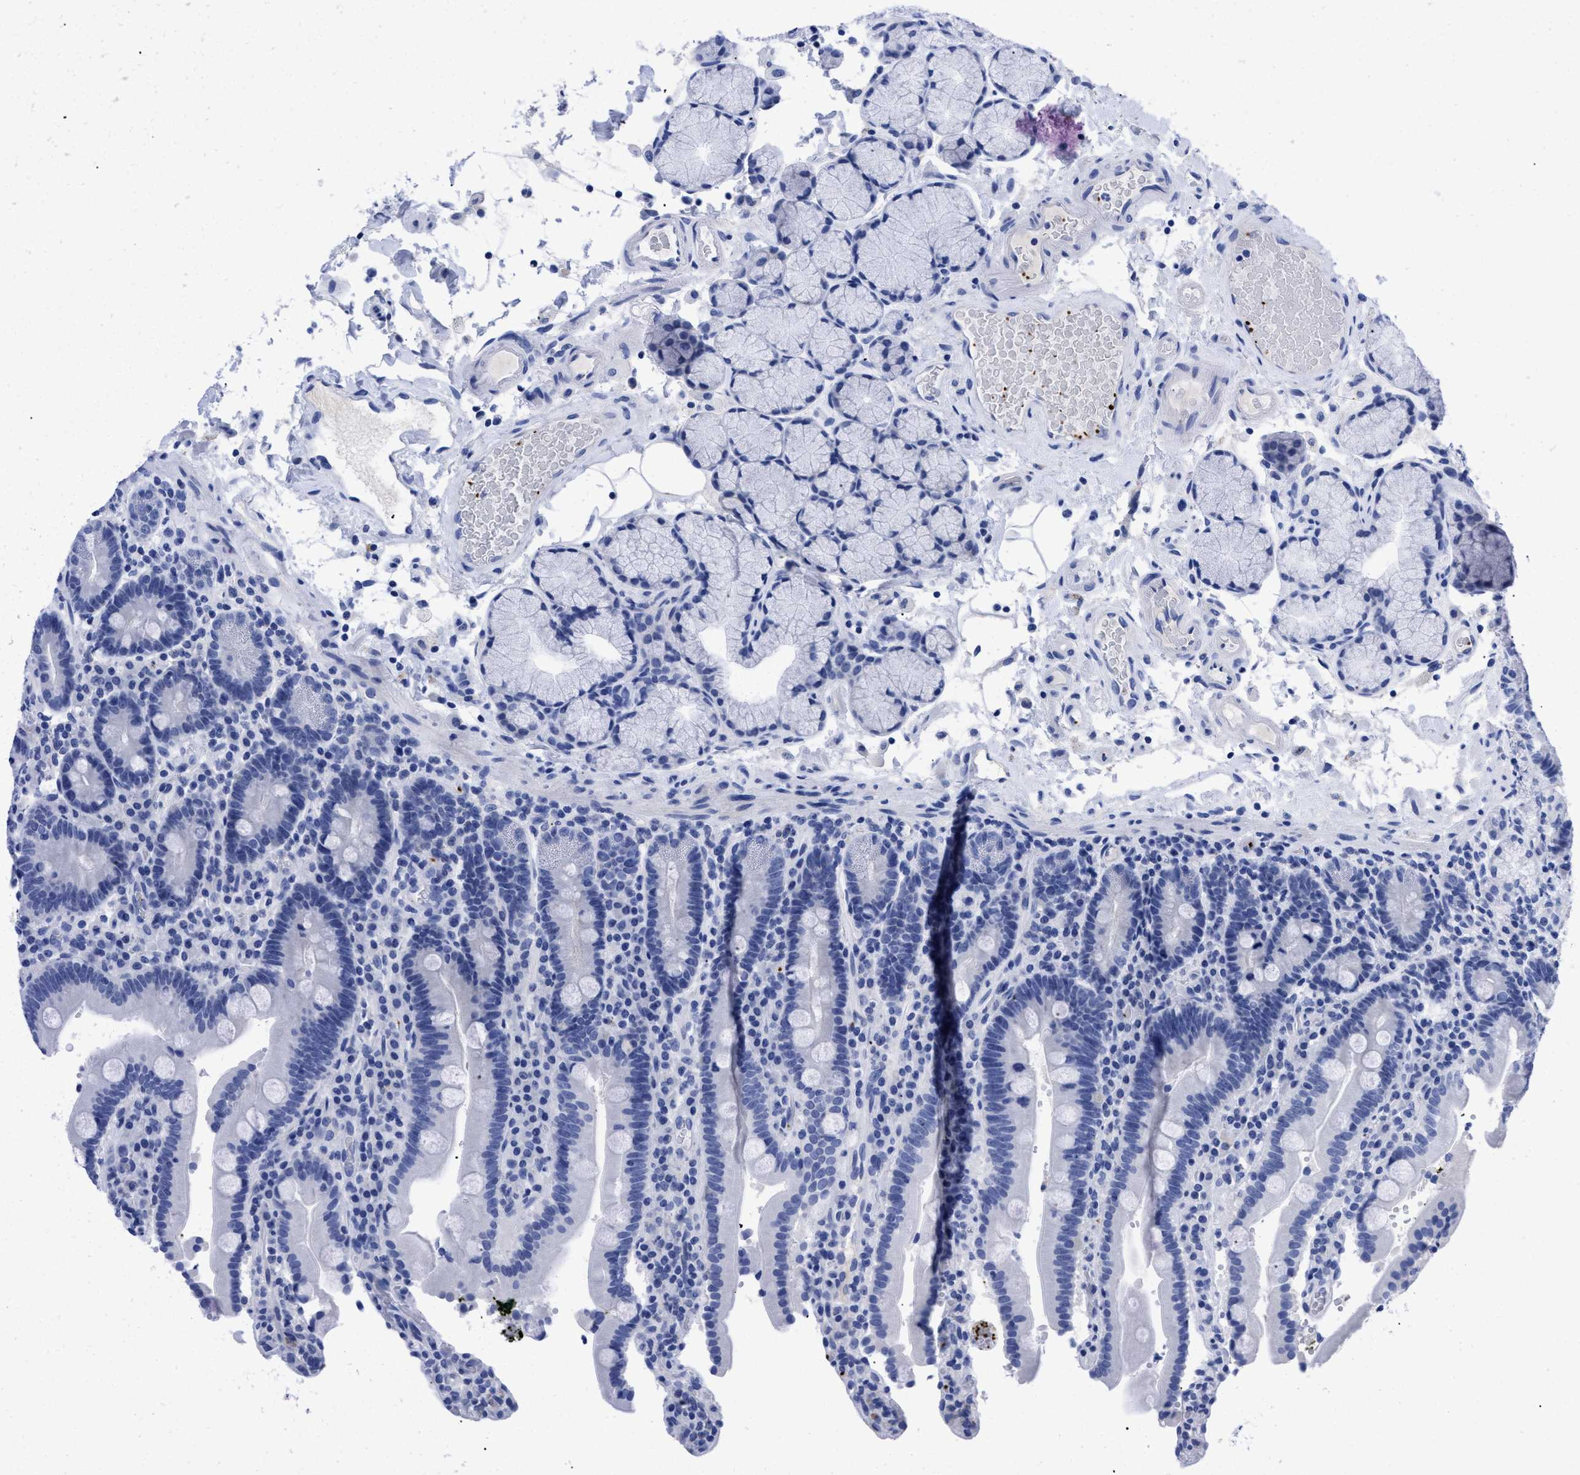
{"staining": {"intensity": "negative", "quantity": "none", "location": "none"}, "tissue": "duodenum", "cell_type": "Glandular cells", "image_type": "normal", "snomed": [{"axis": "morphology", "description": "Normal tissue, NOS"}, {"axis": "topography", "description": "Small intestine, NOS"}], "caption": "Protein analysis of normal duodenum demonstrates no significant positivity in glandular cells.", "gene": "TREML1", "patient": {"sex": "female", "age": 71}}